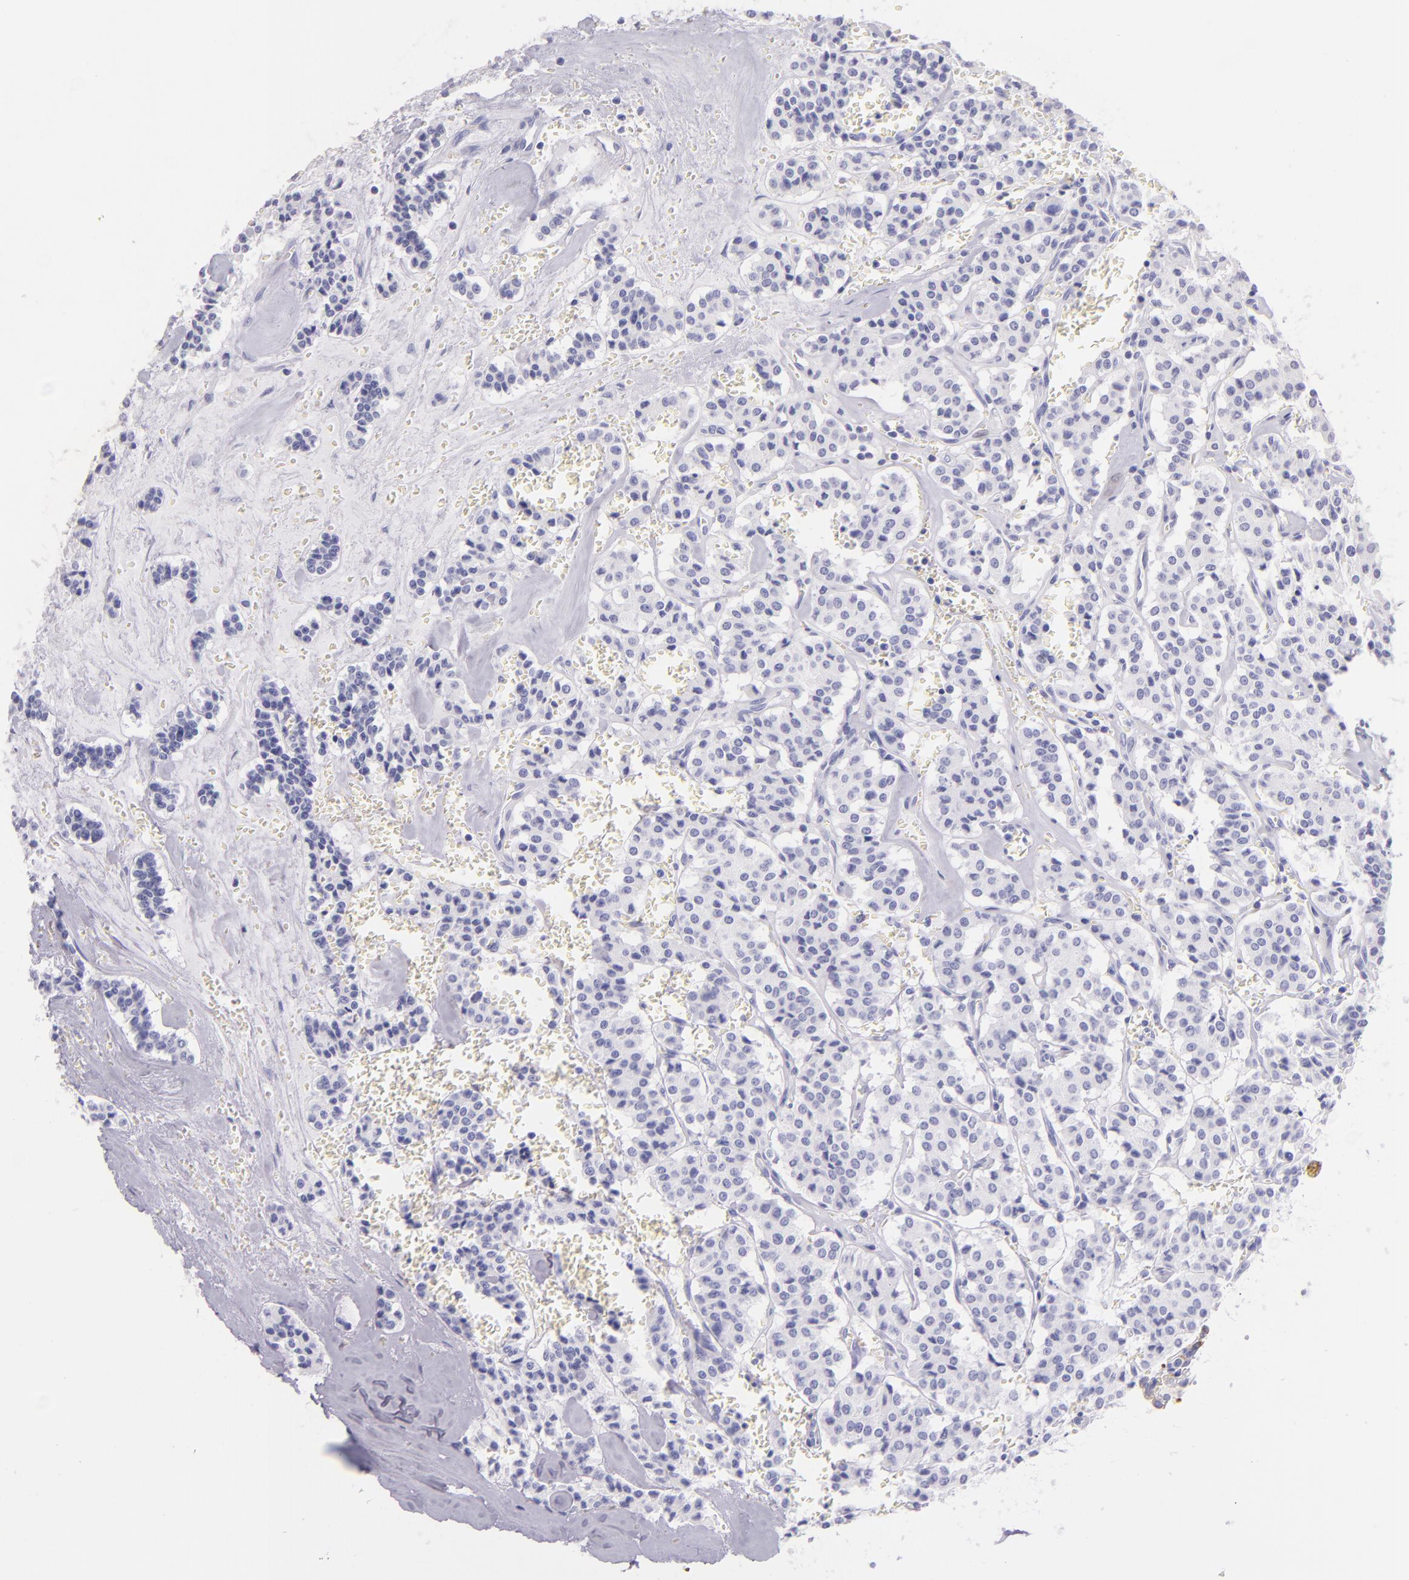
{"staining": {"intensity": "negative", "quantity": "none", "location": "none"}, "tissue": "carcinoid", "cell_type": "Tumor cells", "image_type": "cancer", "snomed": [{"axis": "morphology", "description": "Carcinoid, malignant, NOS"}, {"axis": "topography", "description": "Bronchus"}], "caption": "Human carcinoid (malignant) stained for a protein using immunohistochemistry displays no positivity in tumor cells.", "gene": "SFTPB", "patient": {"sex": "male", "age": 55}}